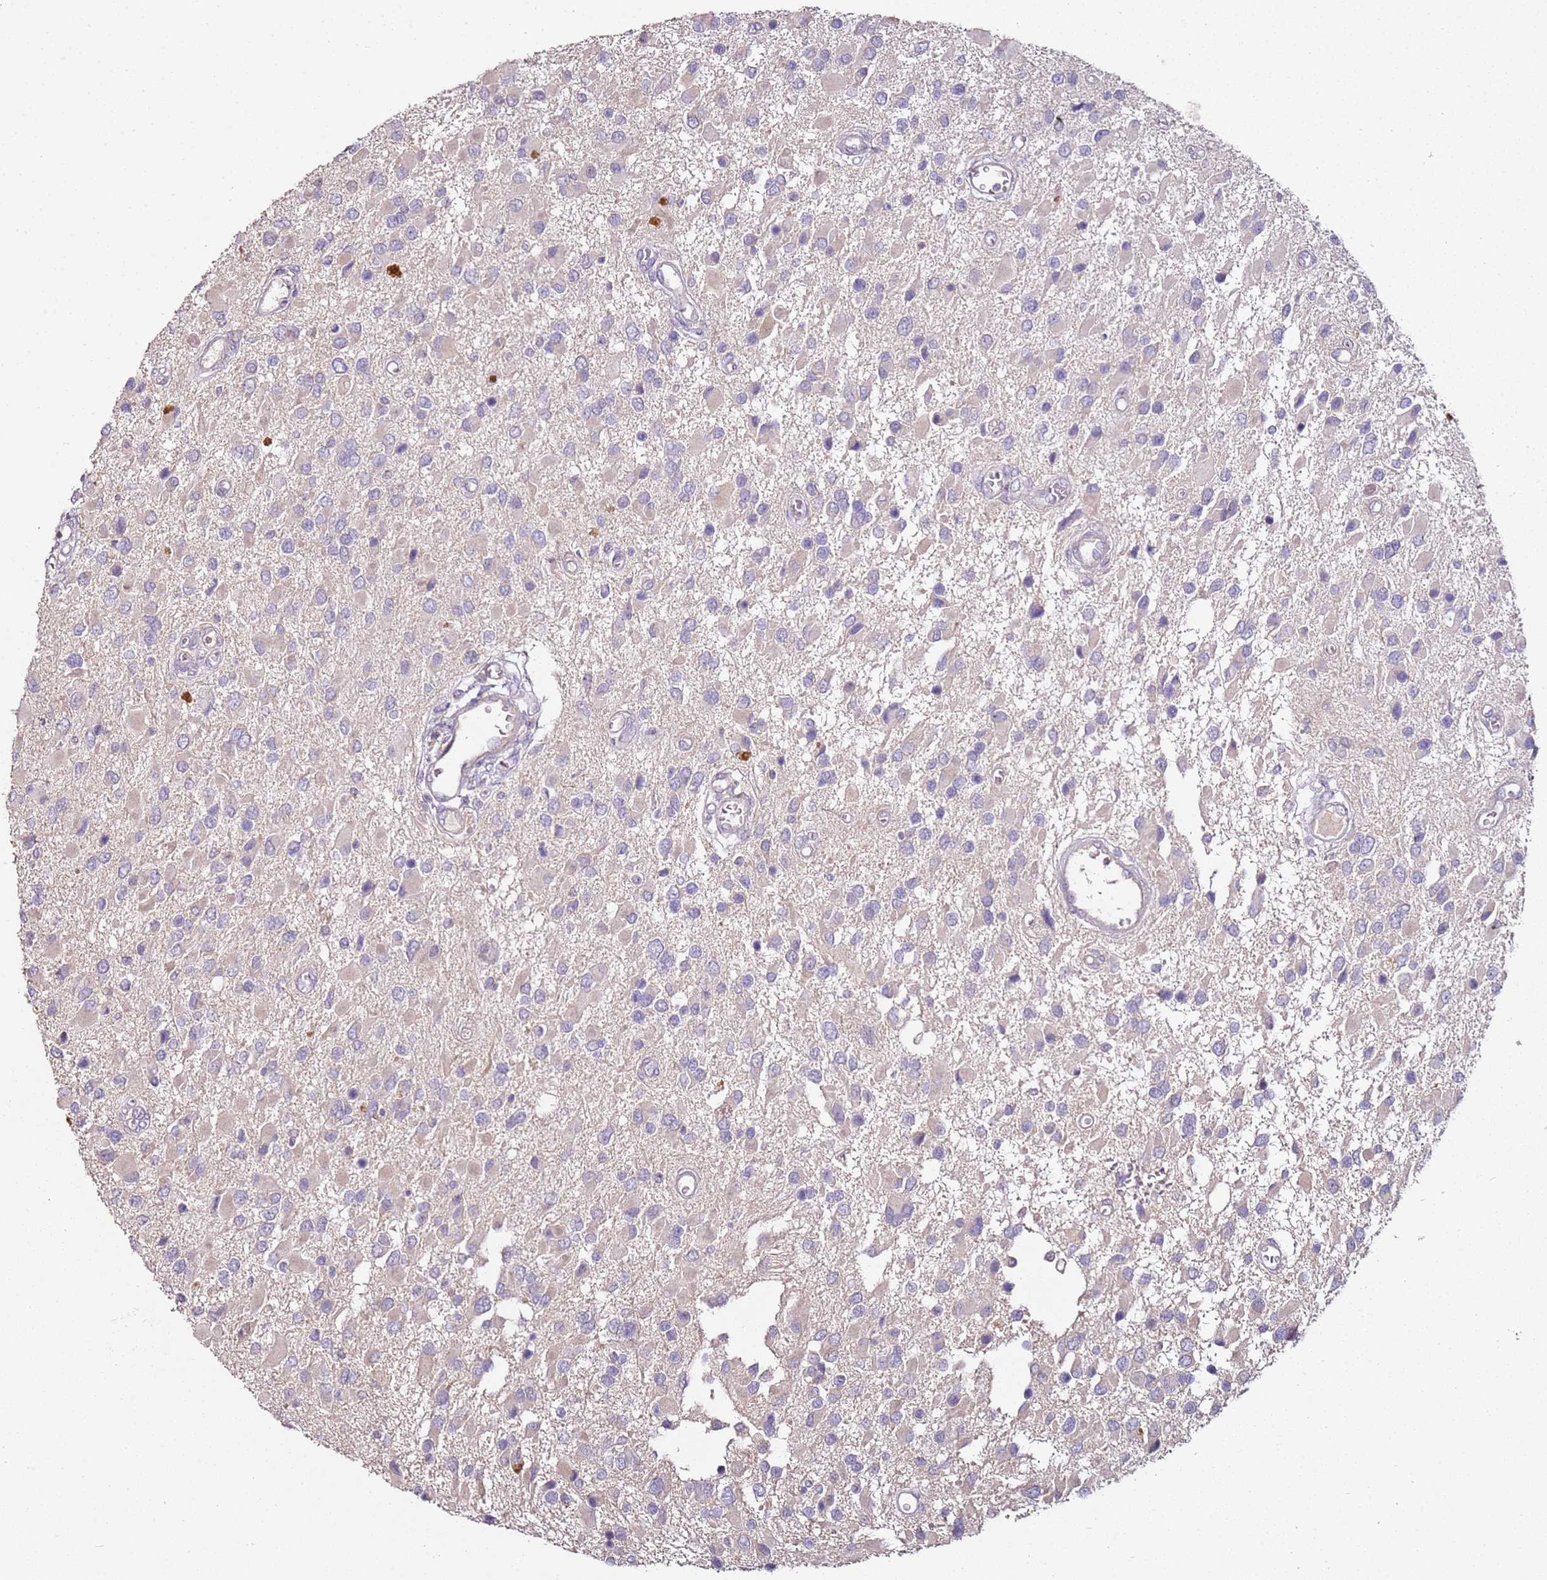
{"staining": {"intensity": "negative", "quantity": "none", "location": "none"}, "tissue": "glioma", "cell_type": "Tumor cells", "image_type": "cancer", "snomed": [{"axis": "morphology", "description": "Glioma, malignant, High grade"}, {"axis": "topography", "description": "Brain"}], "caption": "Immunohistochemistry (IHC) of human glioma exhibits no staining in tumor cells.", "gene": "MDH1", "patient": {"sex": "male", "age": 53}}